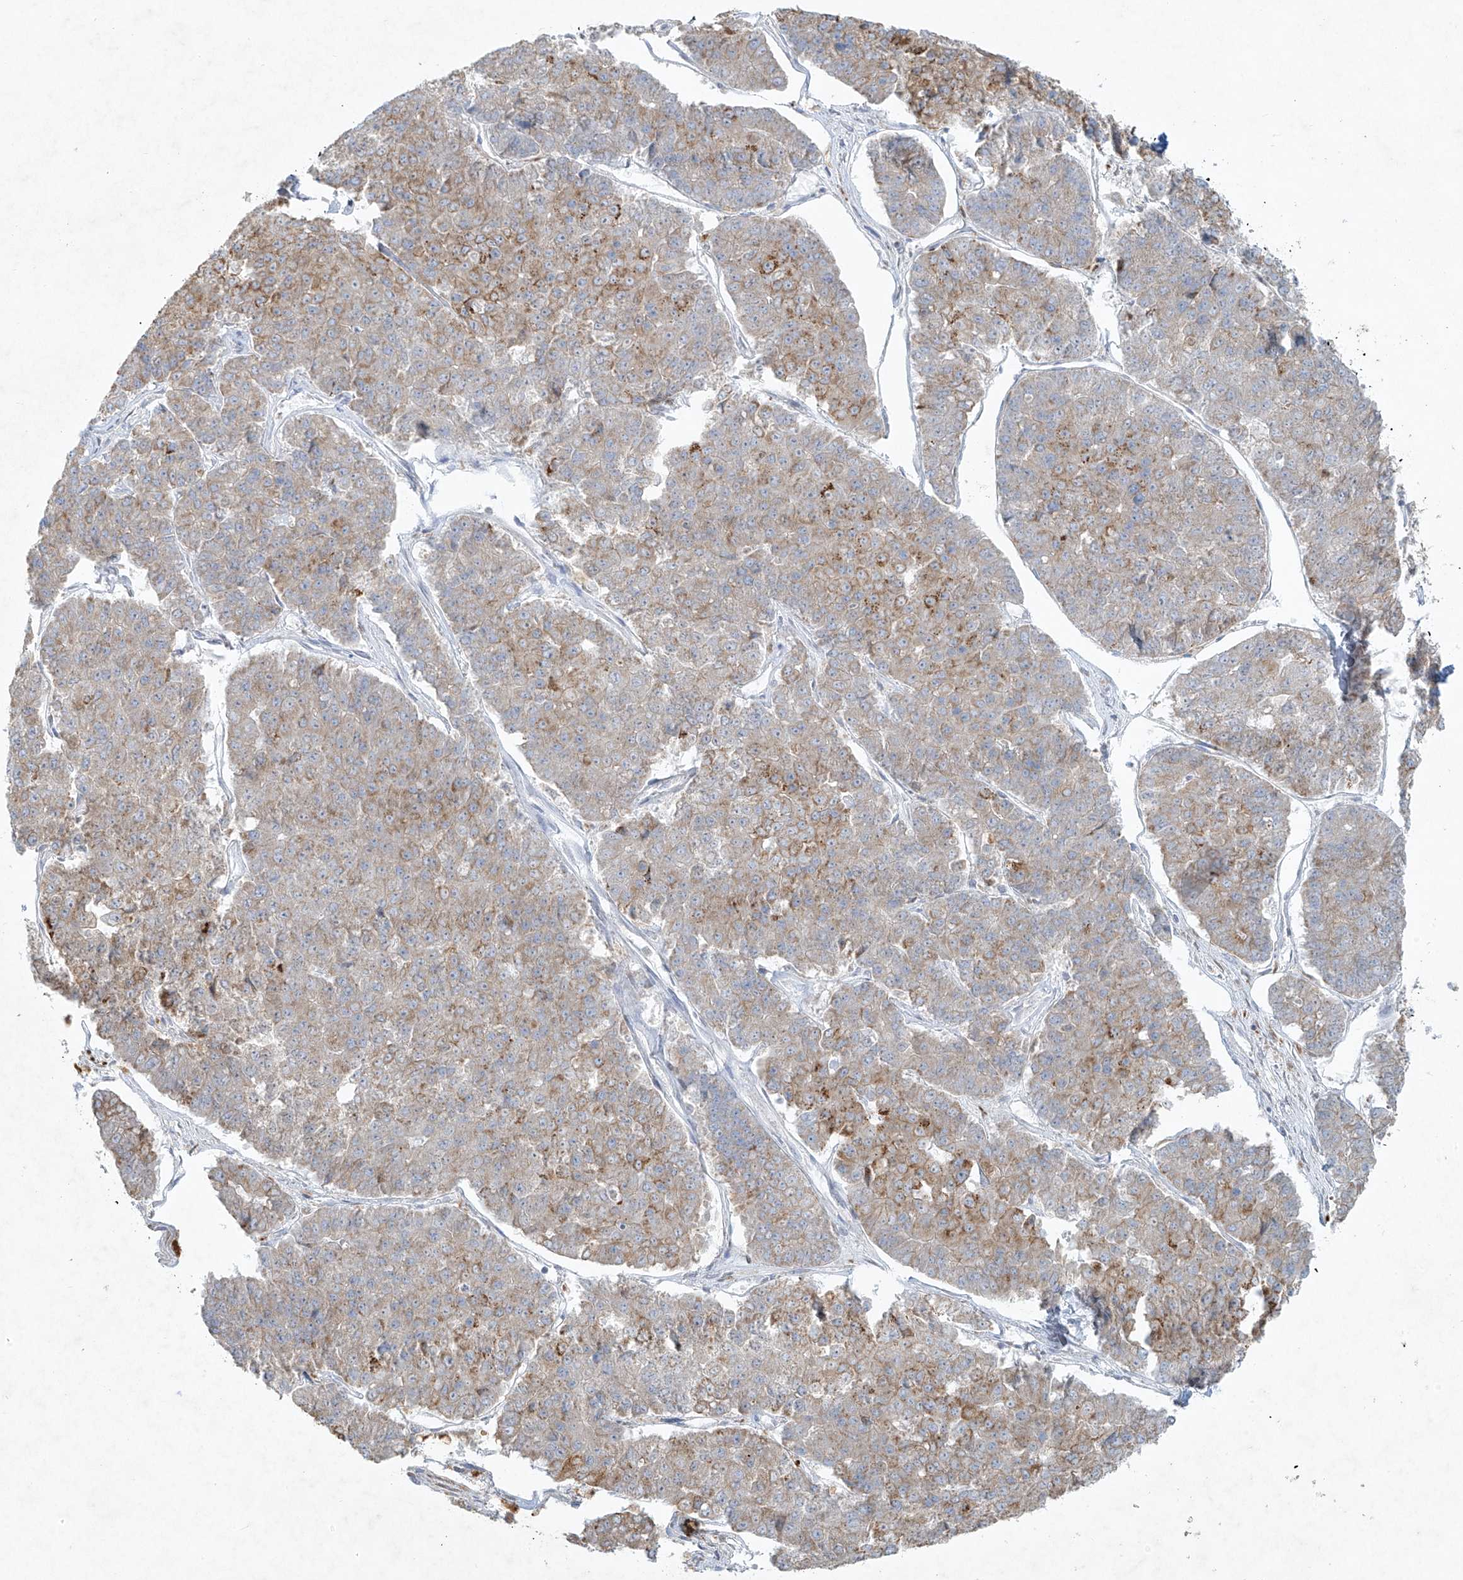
{"staining": {"intensity": "moderate", "quantity": ">75%", "location": "cytoplasmic/membranous"}, "tissue": "pancreatic cancer", "cell_type": "Tumor cells", "image_type": "cancer", "snomed": [{"axis": "morphology", "description": "Adenocarcinoma, NOS"}, {"axis": "topography", "description": "Pancreas"}], "caption": "Human adenocarcinoma (pancreatic) stained for a protein (brown) reveals moderate cytoplasmic/membranous positive expression in approximately >75% of tumor cells.", "gene": "TUBE1", "patient": {"sex": "male", "age": 50}}